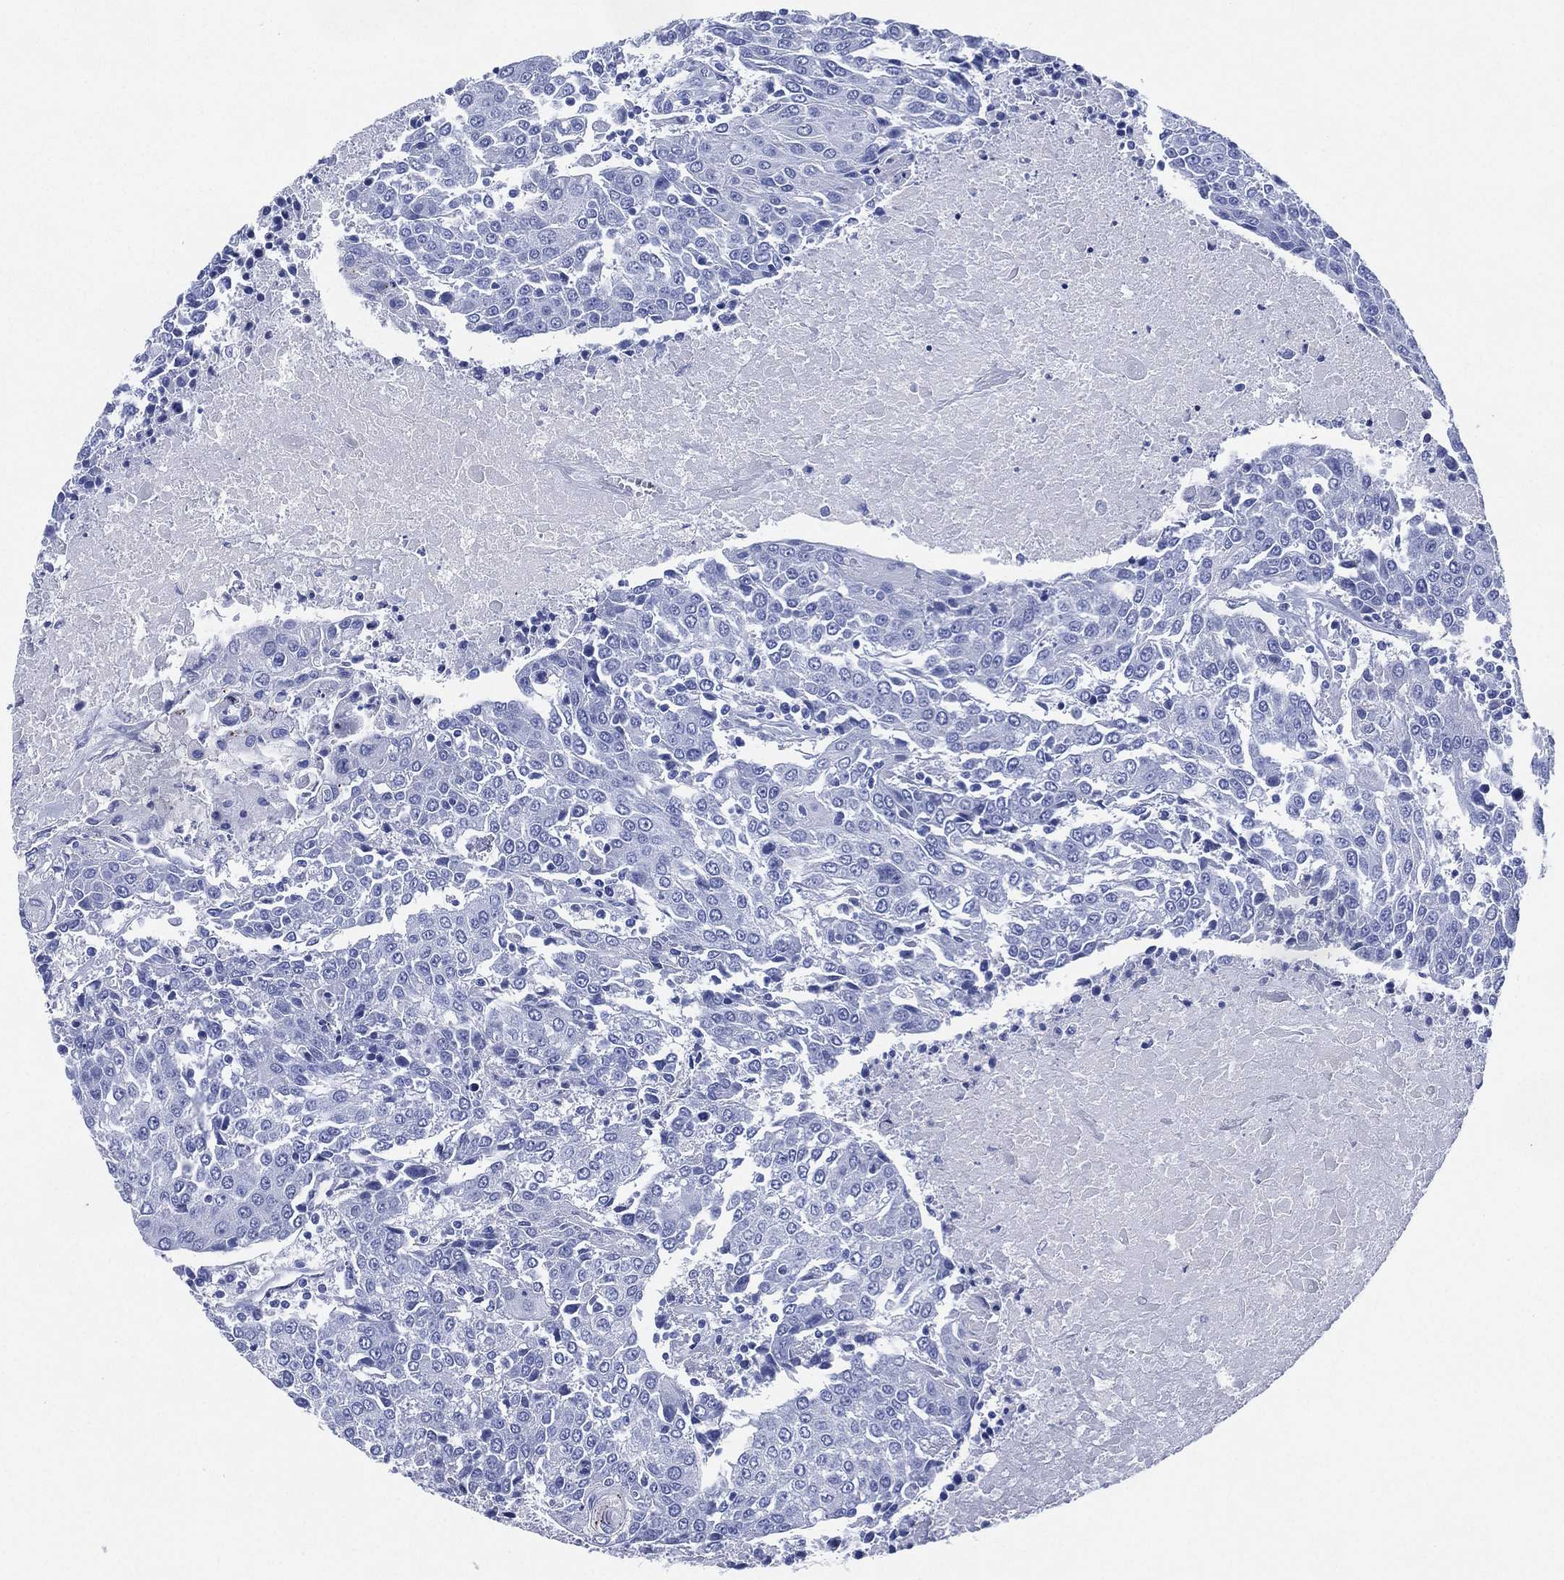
{"staining": {"intensity": "negative", "quantity": "none", "location": "none"}, "tissue": "urothelial cancer", "cell_type": "Tumor cells", "image_type": "cancer", "snomed": [{"axis": "morphology", "description": "Urothelial carcinoma, High grade"}, {"axis": "topography", "description": "Urinary bladder"}], "caption": "The immunohistochemistry micrograph has no significant expression in tumor cells of high-grade urothelial carcinoma tissue.", "gene": "SIGLECL1", "patient": {"sex": "female", "age": 85}}